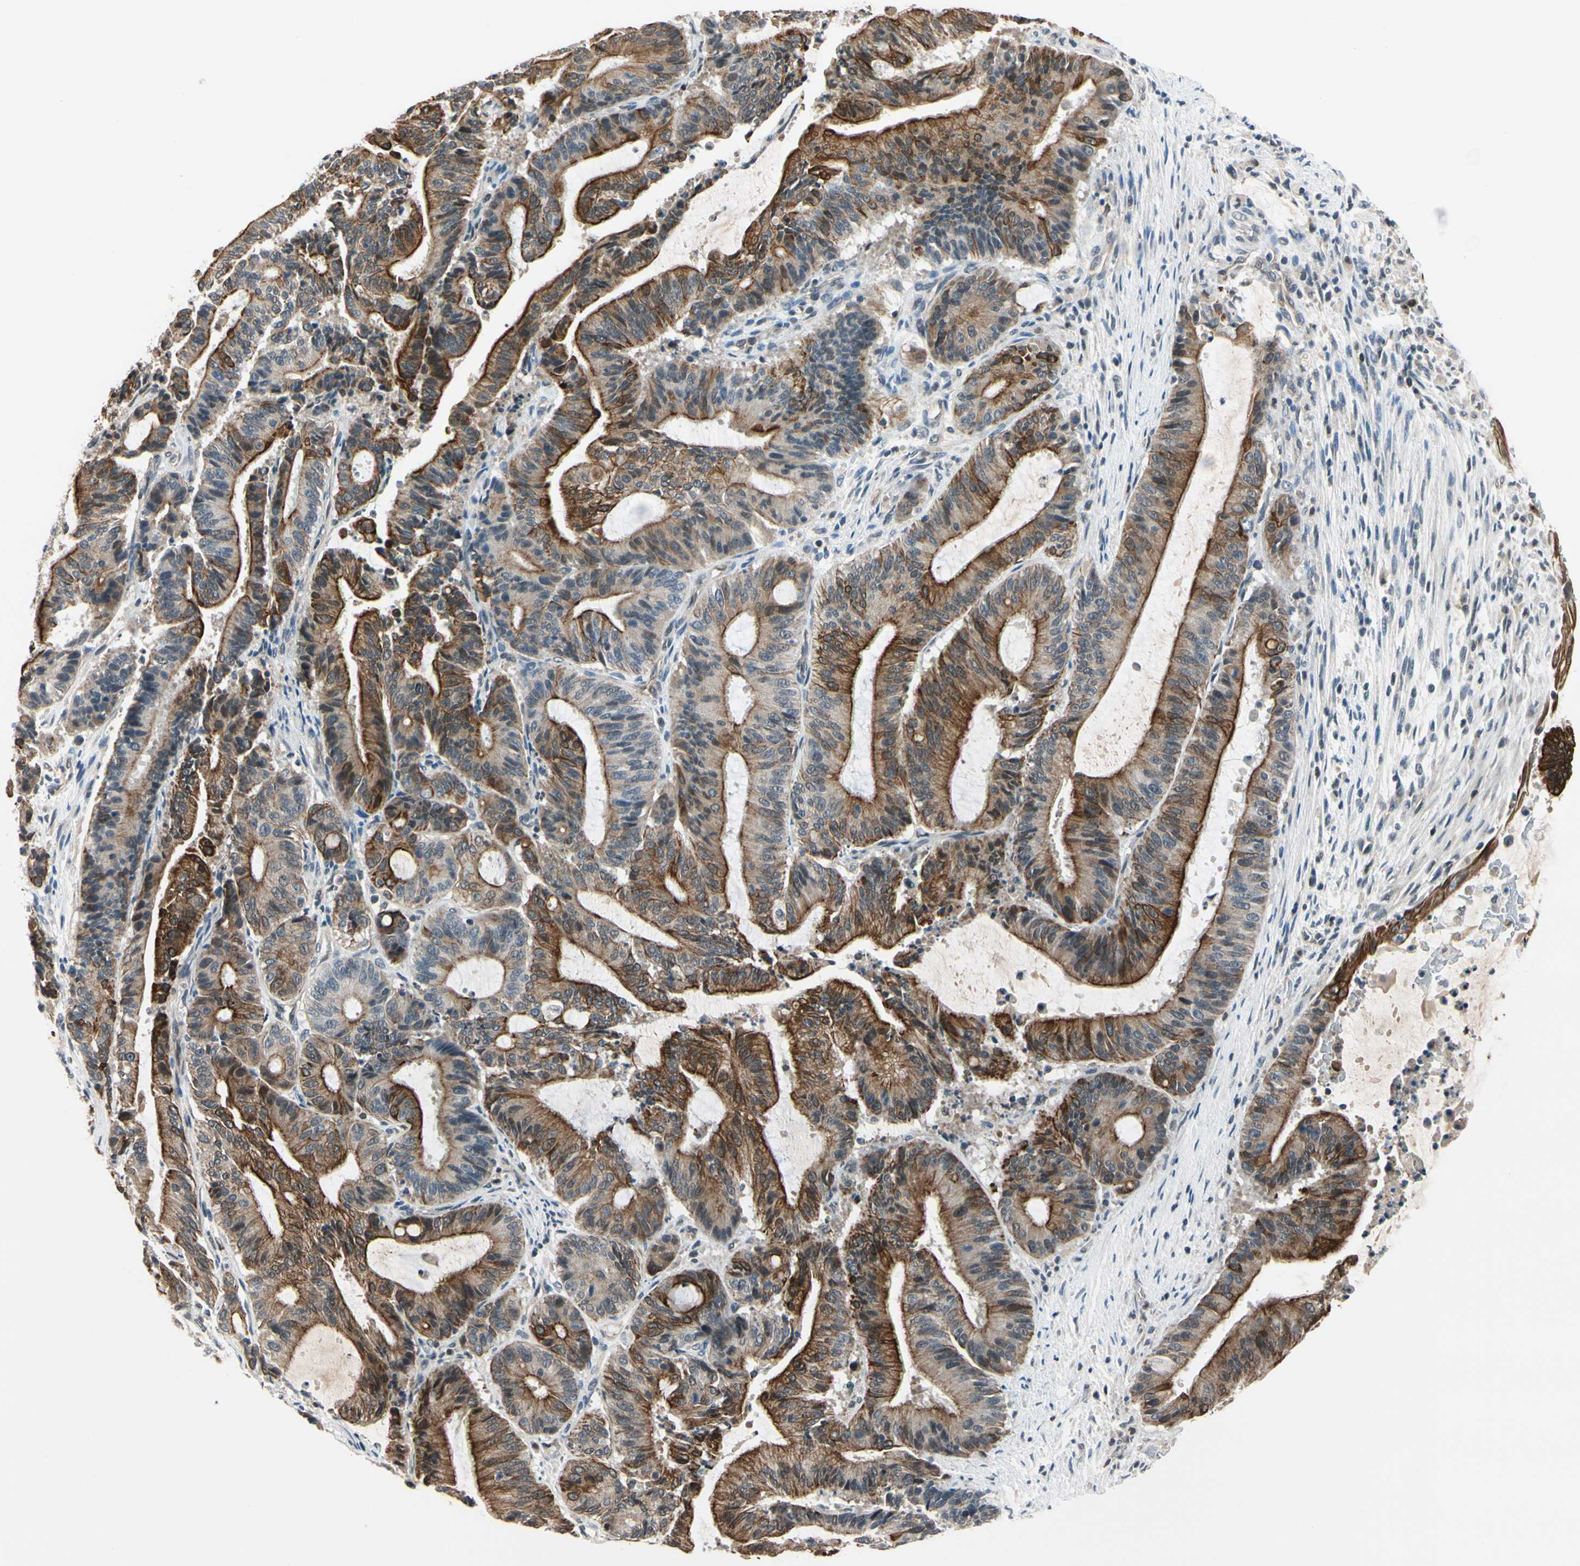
{"staining": {"intensity": "strong", "quantity": ">75%", "location": "cytoplasmic/membranous"}, "tissue": "liver cancer", "cell_type": "Tumor cells", "image_type": "cancer", "snomed": [{"axis": "morphology", "description": "Cholangiocarcinoma"}, {"axis": "topography", "description": "Liver"}], "caption": "Protein analysis of liver cholangiocarcinoma tissue shows strong cytoplasmic/membranous expression in approximately >75% of tumor cells.", "gene": "TAF12", "patient": {"sex": "female", "age": 73}}